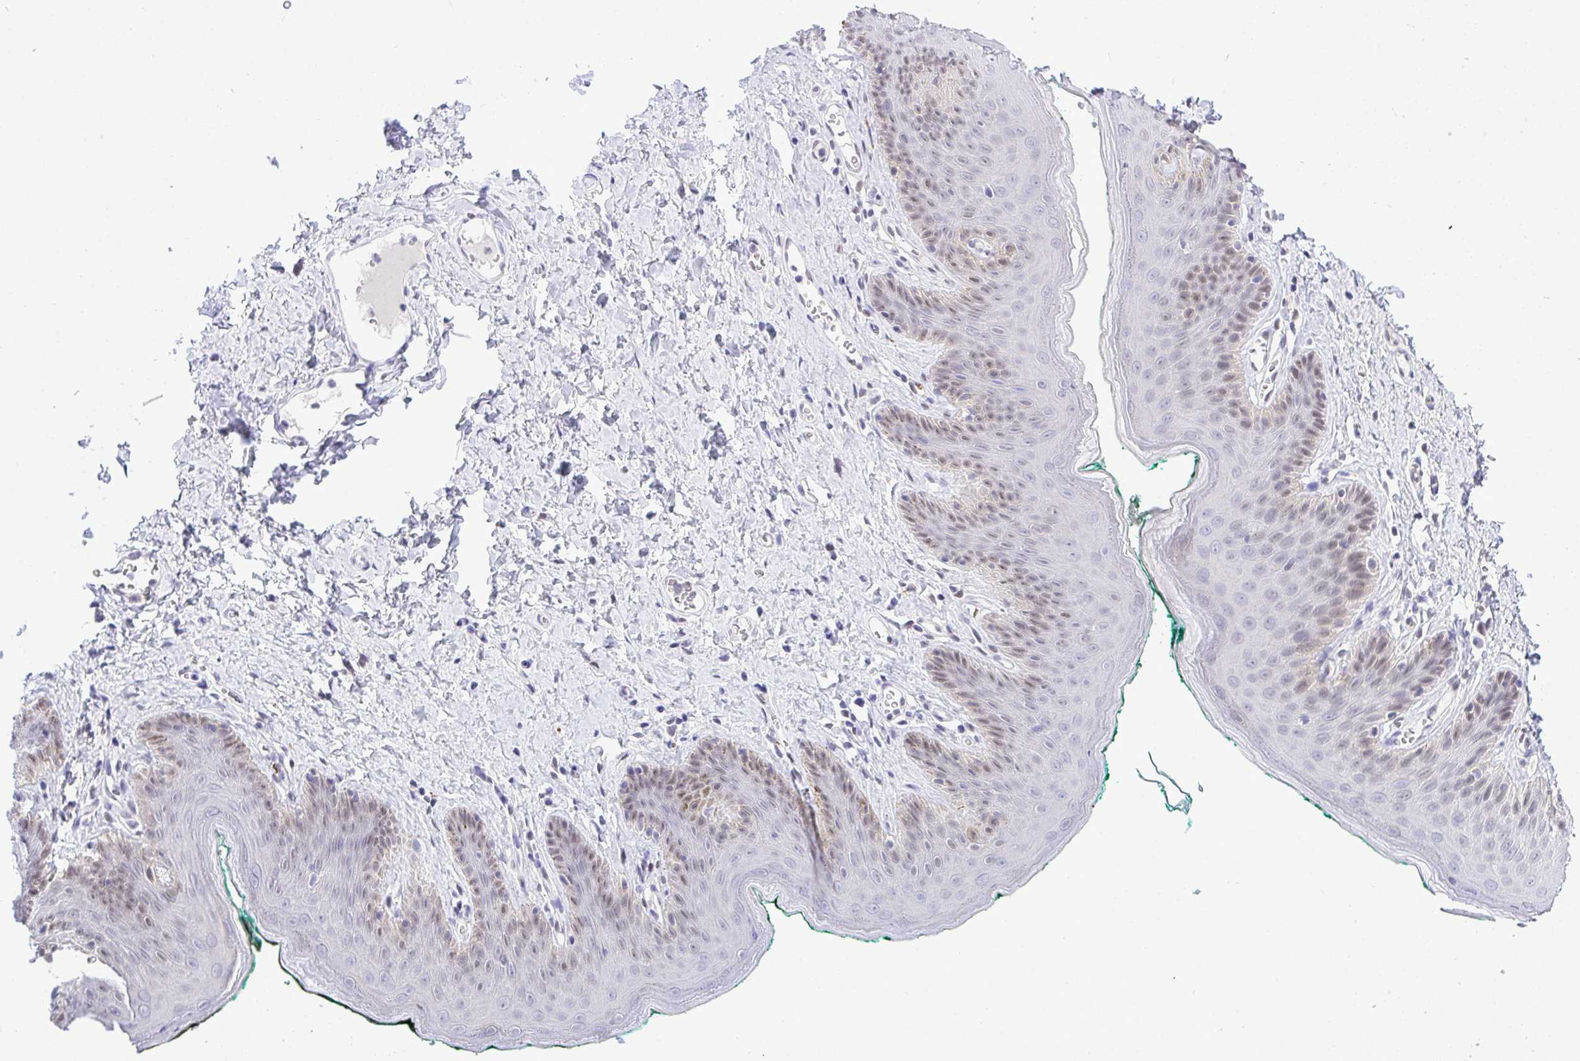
{"staining": {"intensity": "moderate", "quantity": "25%-75%", "location": "nuclear"}, "tissue": "skin", "cell_type": "Epidermal cells", "image_type": "normal", "snomed": [{"axis": "morphology", "description": "Normal tissue, NOS"}, {"axis": "topography", "description": "Vulva"}, {"axis": "topography", "description": "Peripheral nerve tissue"}], "caption": "An image of human skin stained for a protein shows moderate nuclear brown staining in epidermal cells. Immunohistochemistry (ihc) stains the protein of interest in brown and the nuclei are stained blue.", "gene": "THOP1", "patient": {"sex": "female", "age": 66}}